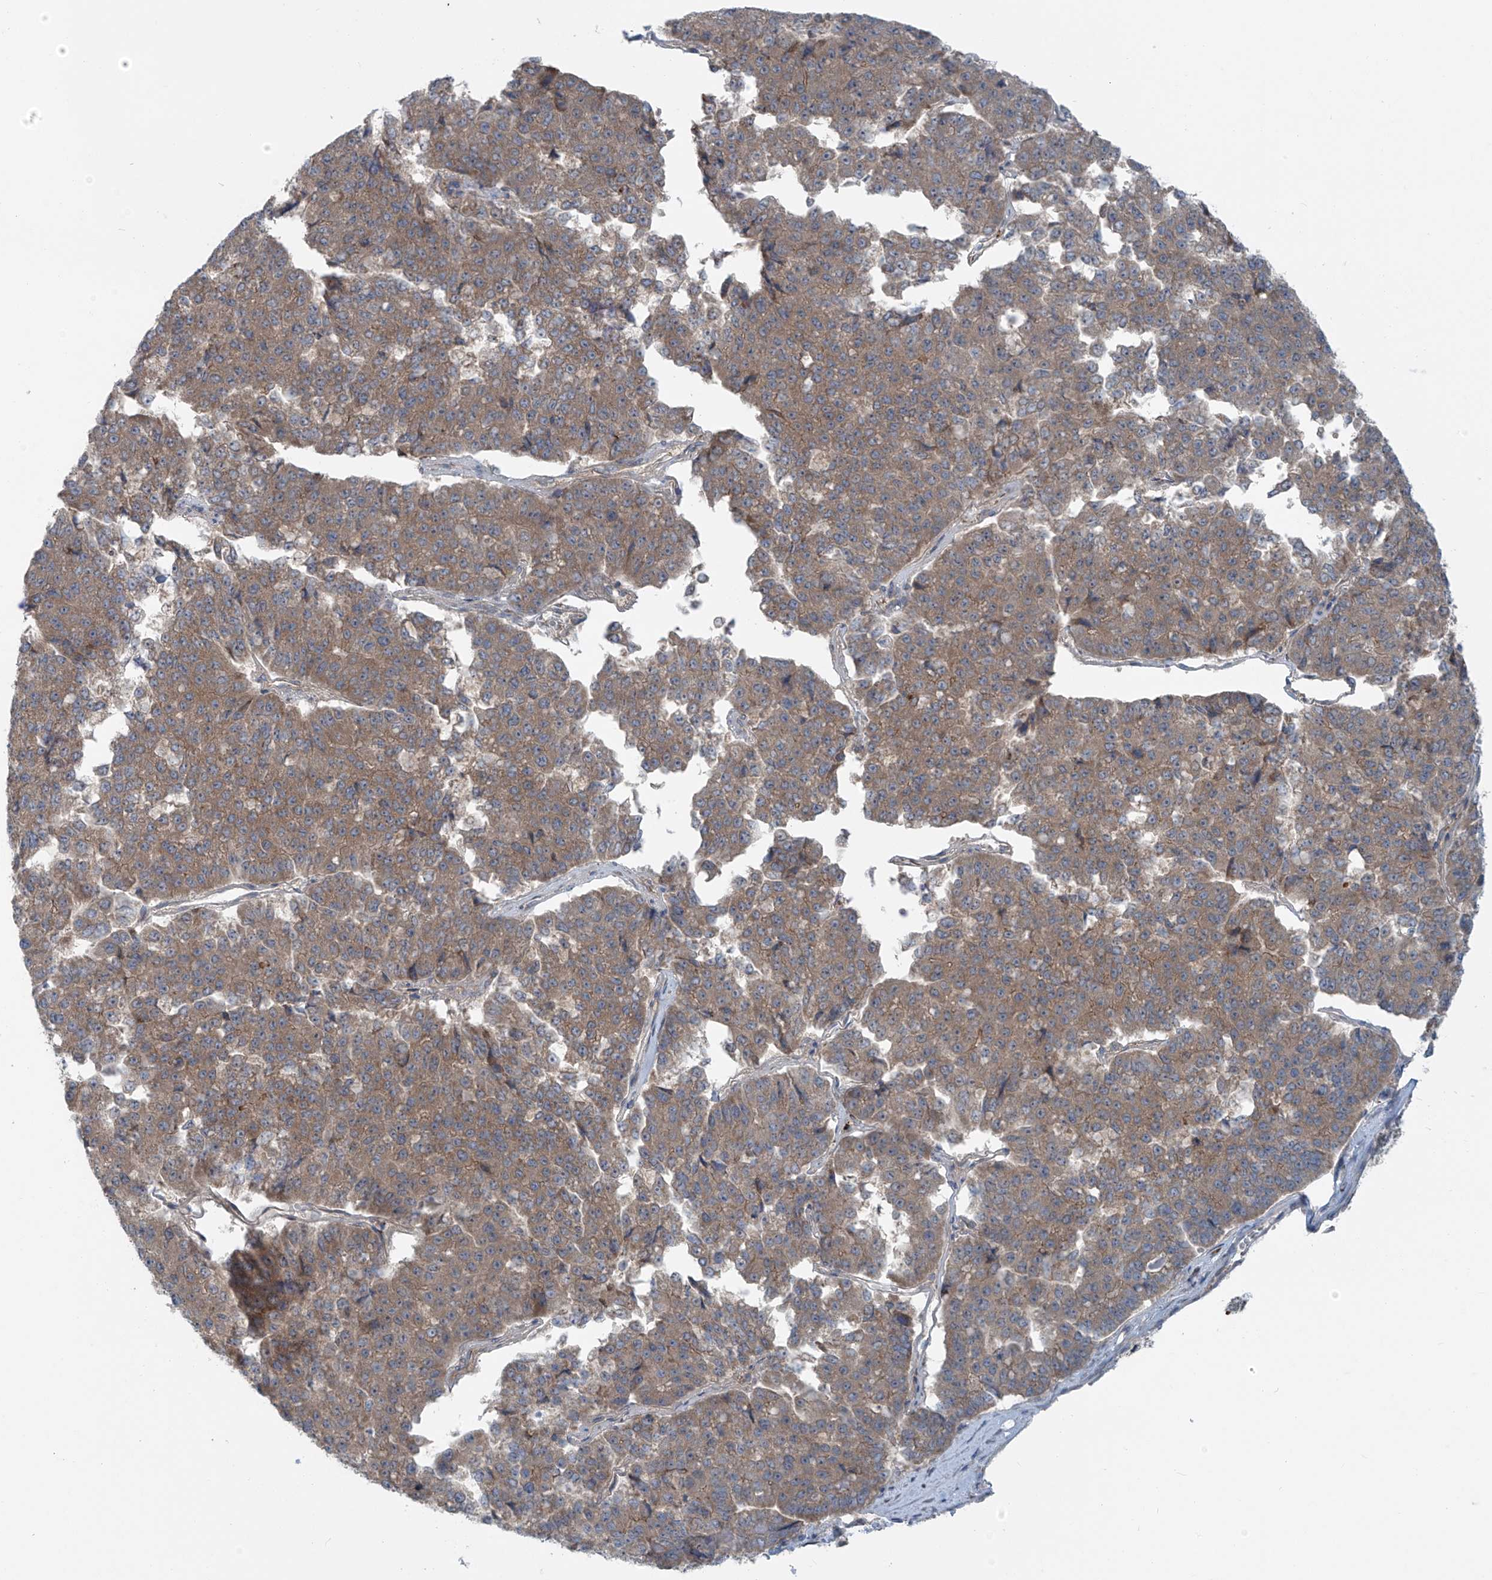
{"staining": {"intensity": "moderate", "quantity": ">75%", "location": "cytoplasmic/membranous"}, "tissue": "pancreatic cancer", "cell_type": "Tumor cells", "image_type": "cancer", "snomed": [{"axis": "morphology", "description": "Adenocarcinoma, NOS"}, {"axis": "topography", "description": "Pancreas"}], "caption": "Pancreatic cancer (adenocarcinoma) stained for a protein (brown) shows moderate cytoplasmic/membranous positive expression in approximately >75% of tumor cells.", "gene": "LZTS3", "patient": {"sex": "male", "age": 50}}